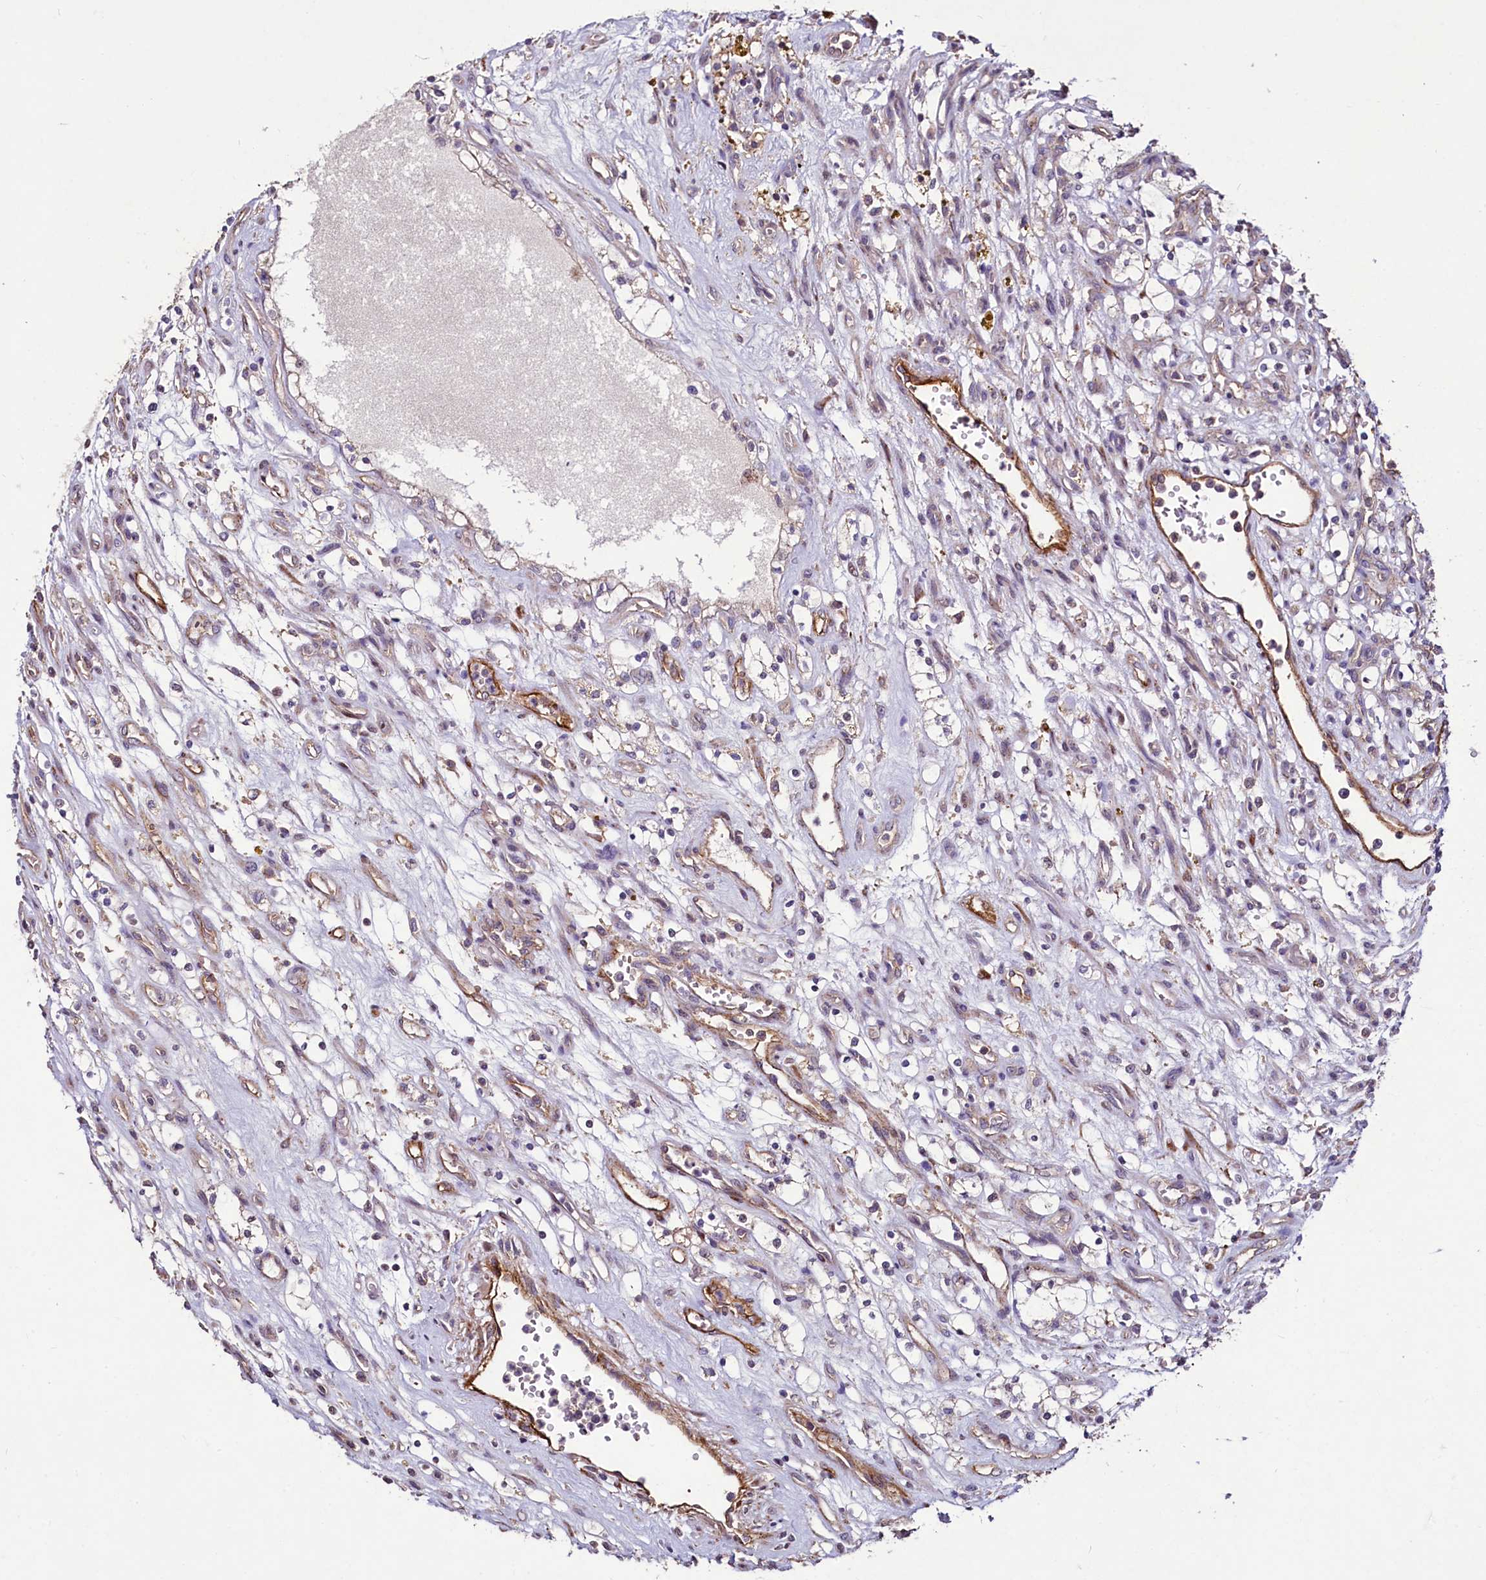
{"staining": {"intensity": "negative", "quantity": "none", "location": "none"}, "tissue": "renal cancer", "cell_type": "Tumor cells", "image_type": "cancer", "snomed": [{"axis": "morphology", "description": "Adenocarcinoma, NOS"}, {"axis": "topography", "description": "Kidney"}], "caption": "Immunohistochemistry of adenocarcinoma (renal) reveals no staining in tumor cells.", "gene": "PALM", "patient": {"sex": "female", "age": 69}}